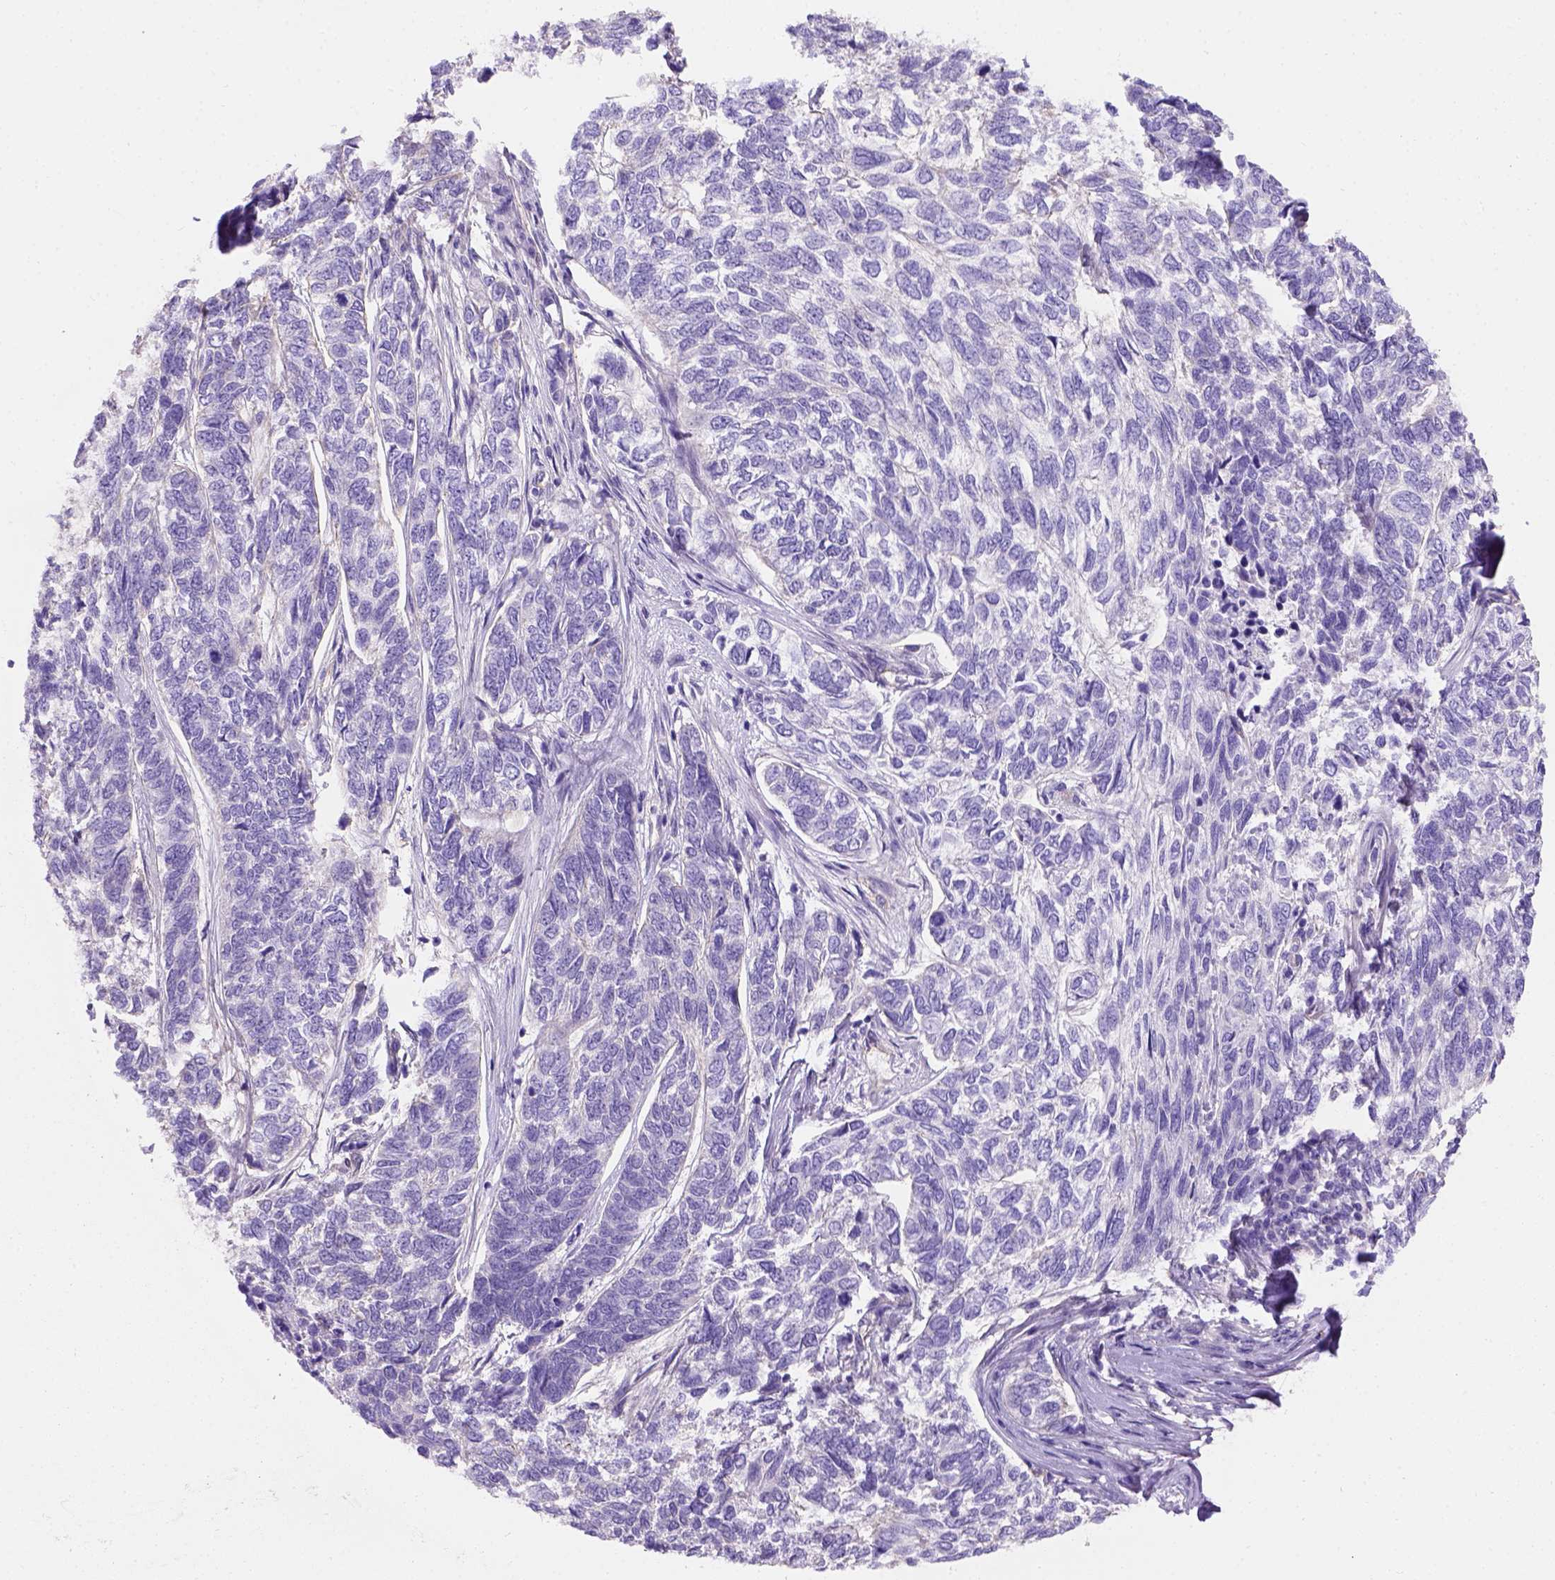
{"staining": {"intensity": "negative", "quantity": "none", "location": "none"}, "tissue": "skin cancer", "cell_type": "Tumor cells", "image_type": "cancer", "snomed": [{"axis": "morphology", "description": "Basal cell carcinoma"}, {"axis": "topography", "description": "Skin"}], "caption": "Tumor cells show no significant positivity in skin cancer. (Immunohistochemistry (ihc), brightfield microscopy, high magnification).", "gene": "PHF7", "patient": {"sex": "female", "age": 65}}